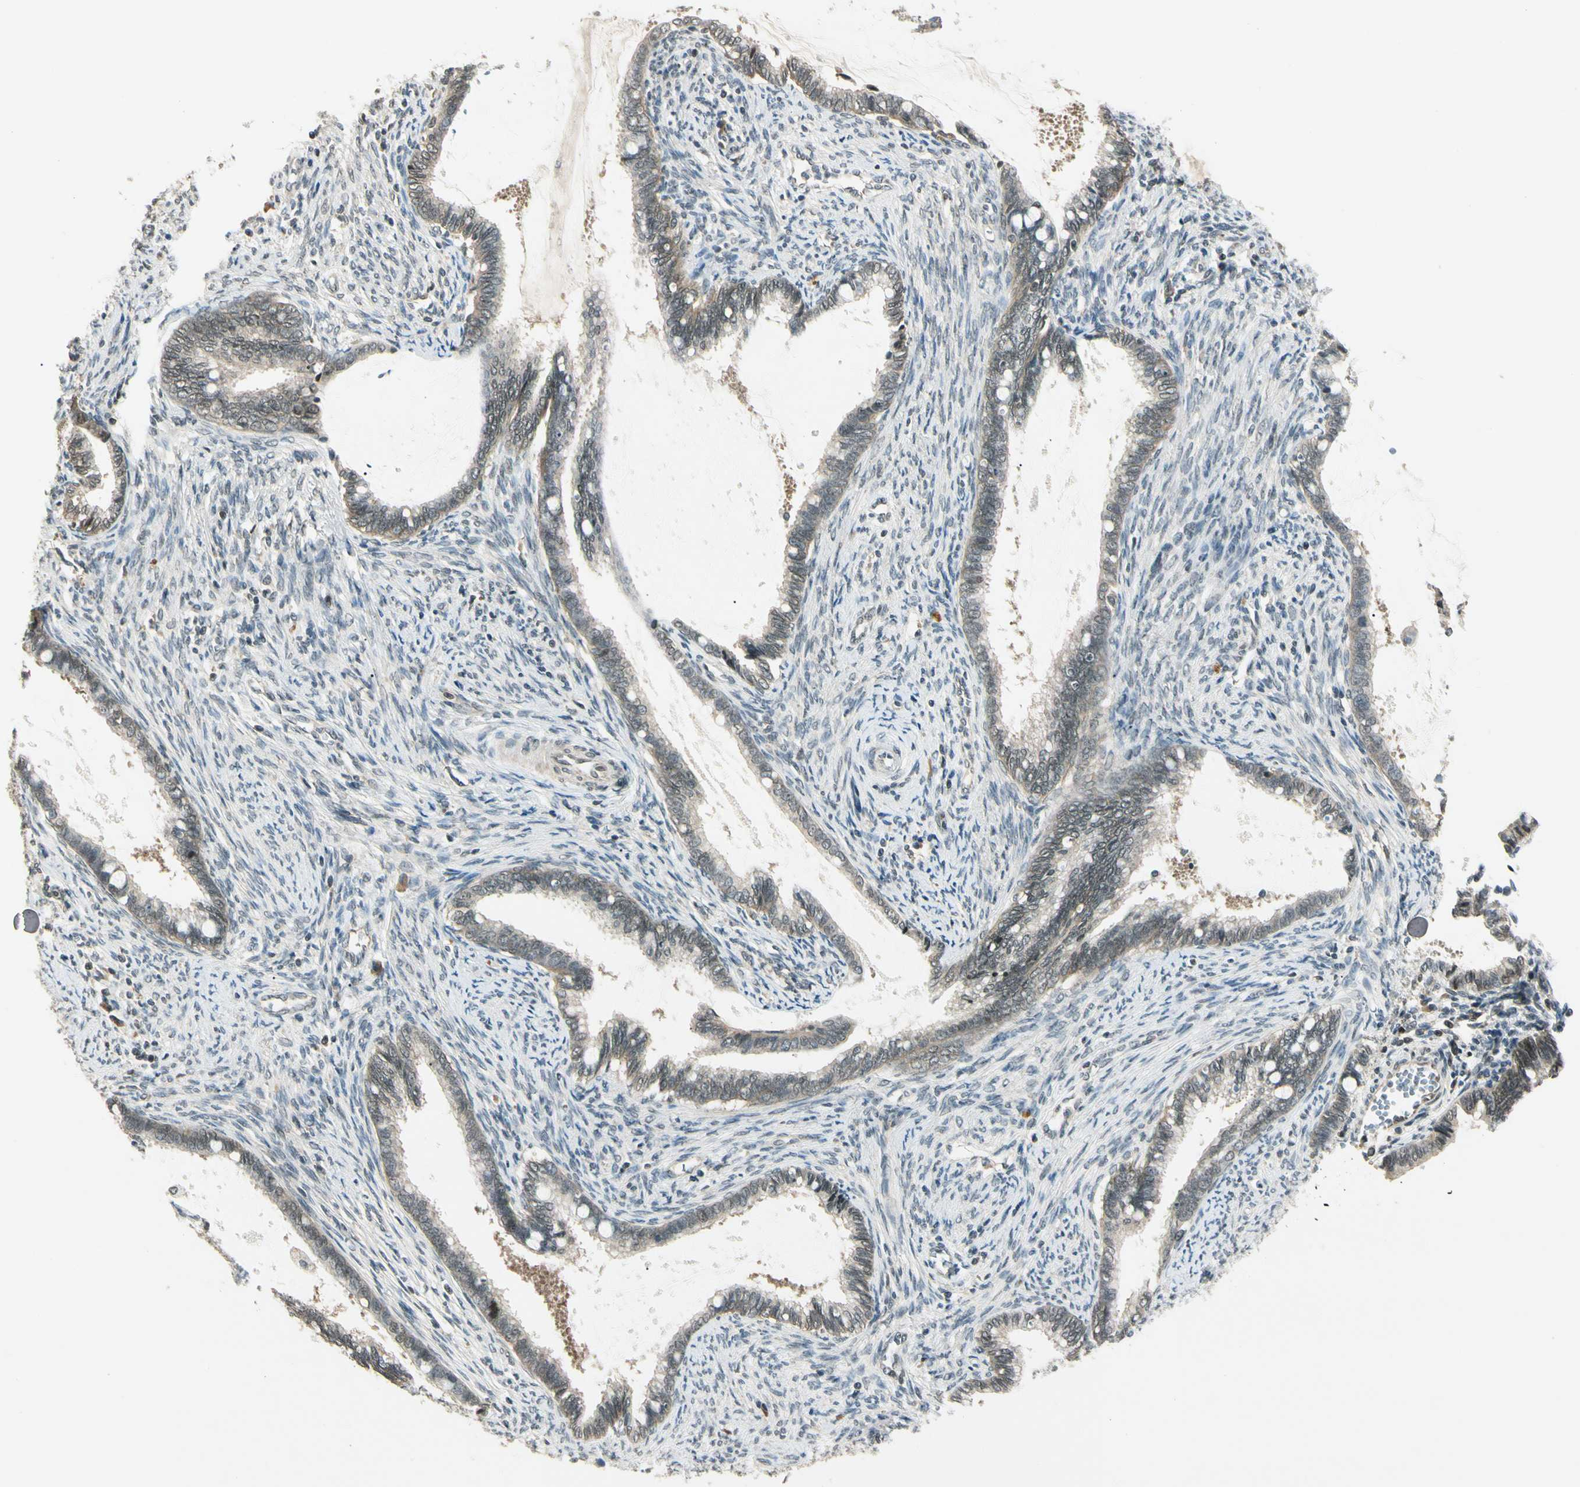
{"staining": {"intensity": "weak", "quantity": ">75%", "location": "cytoplasmic/membranous,nuclear"}, "tissue": "cervical cancer", "cell_type": "Tumor cells", "image_type": "cancer", "snomed": [{"axis": "morphology", "description": "Adenocarcinoma, NOS"}, {"axis": "topography", "description": "Cervix"}], "caption": "Cervical cancer (adenocarcinoma) tissue exhibits weak cytoplasmic/membranous and nuclear expression in about >75% of tumor cells, visualized by immunohistochemistry.", "gene": "ZSCAN12", "patient": {"sex": "female", "age": 44}}